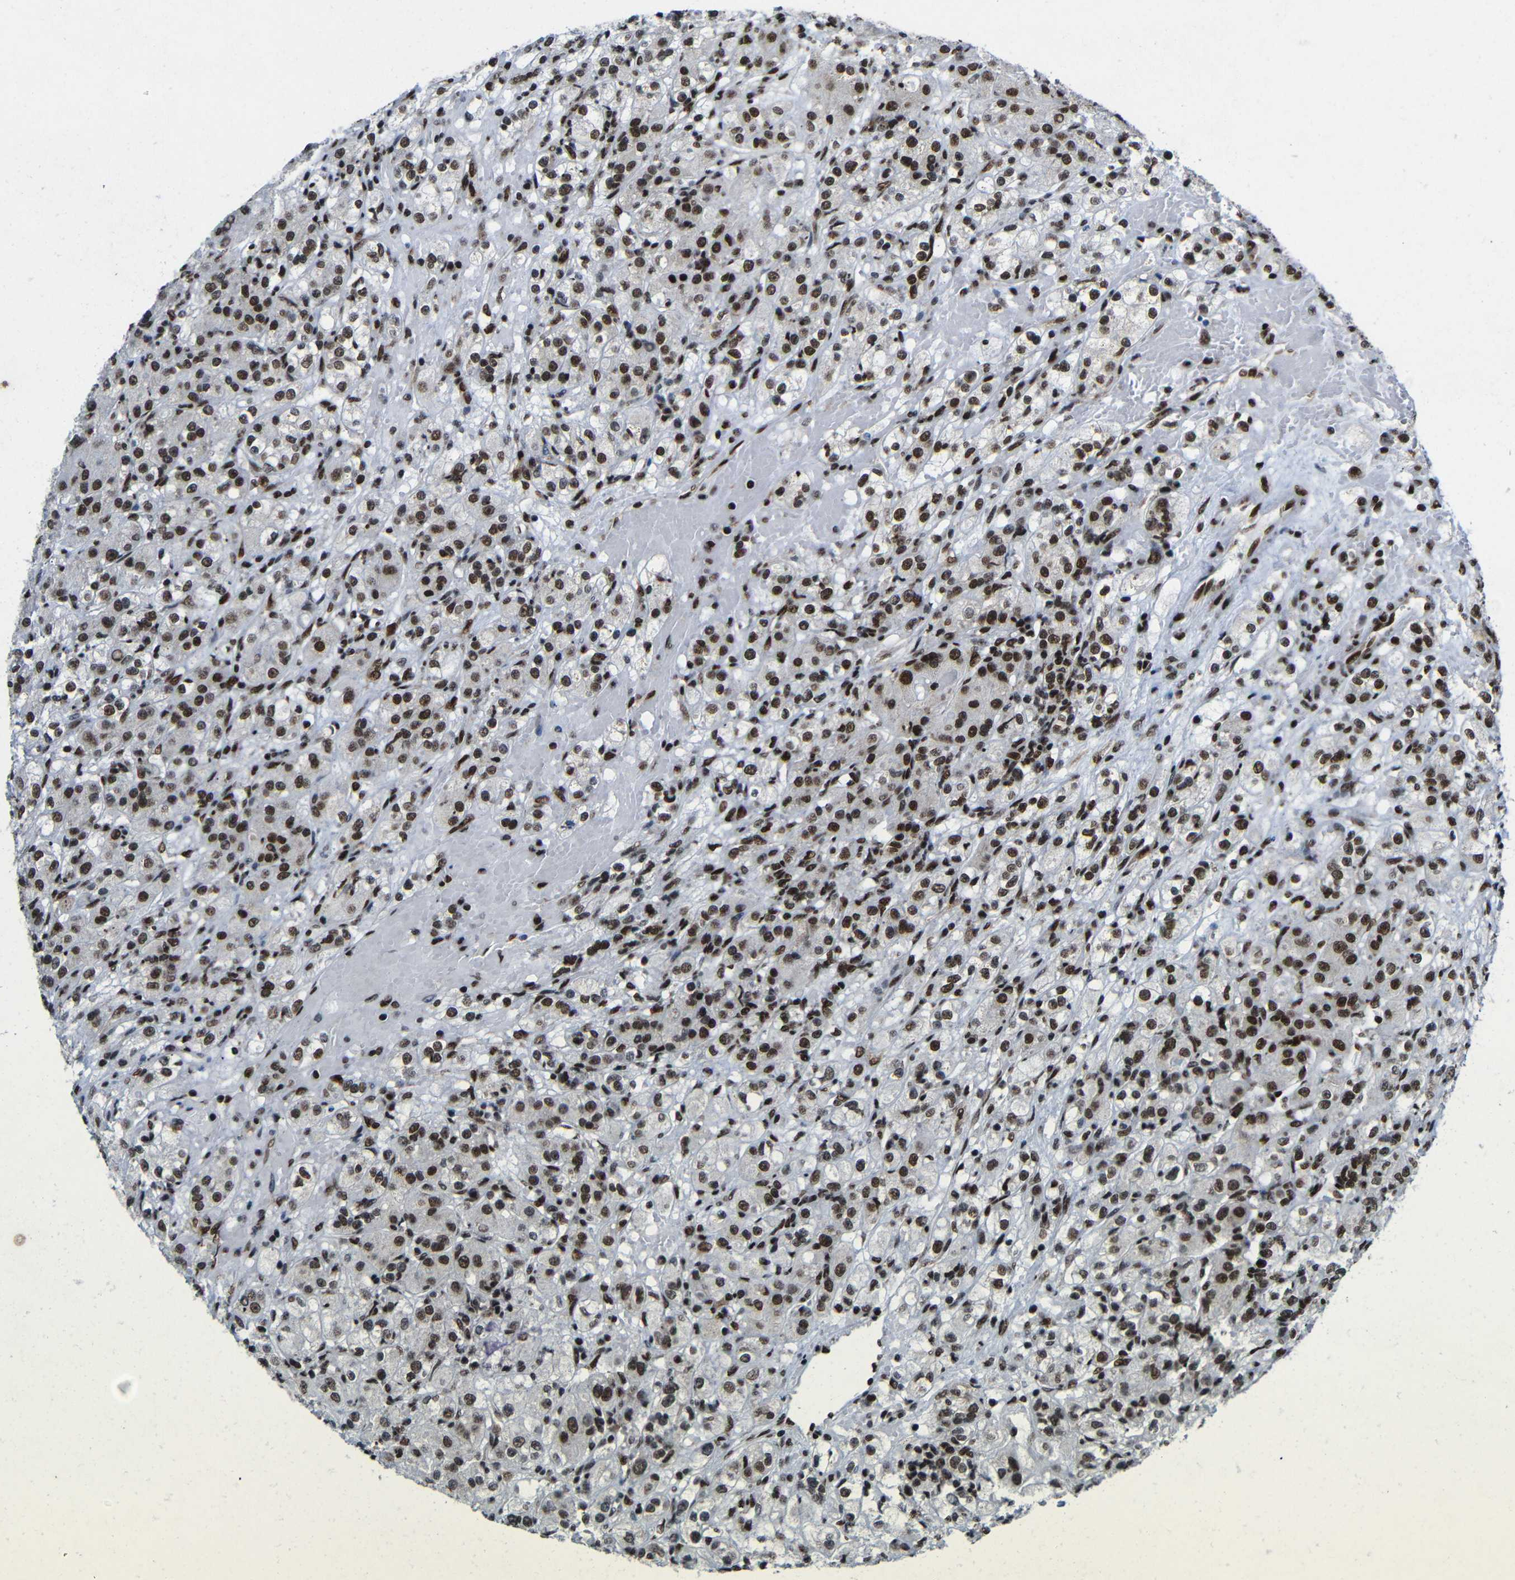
{"staining": {"intensity": "strong", "quantity": ">75%", "location": "nuclear"}, "tissue": "renal cancer", "cell_type": "Tumor cells", "image_type": "cancer", "snomed": [{"axis": "morphology", "description": "Normal tissue, NOS"}, {"axis": "morphology", "description": "Adenocarcinoma, NOS"}, {"axis": "topography", "description": "Kidney"}], "caption": "Adenocarcinoma (renal) stained with immunohistochemistry exhibits strong nuclear positivity in about >75% of tumor cells. The protein of interest is shown in brown color, while the nuclei are stained blue.", "gene": "PTBP1", "patient": {"sex": "male", "age": 61}}